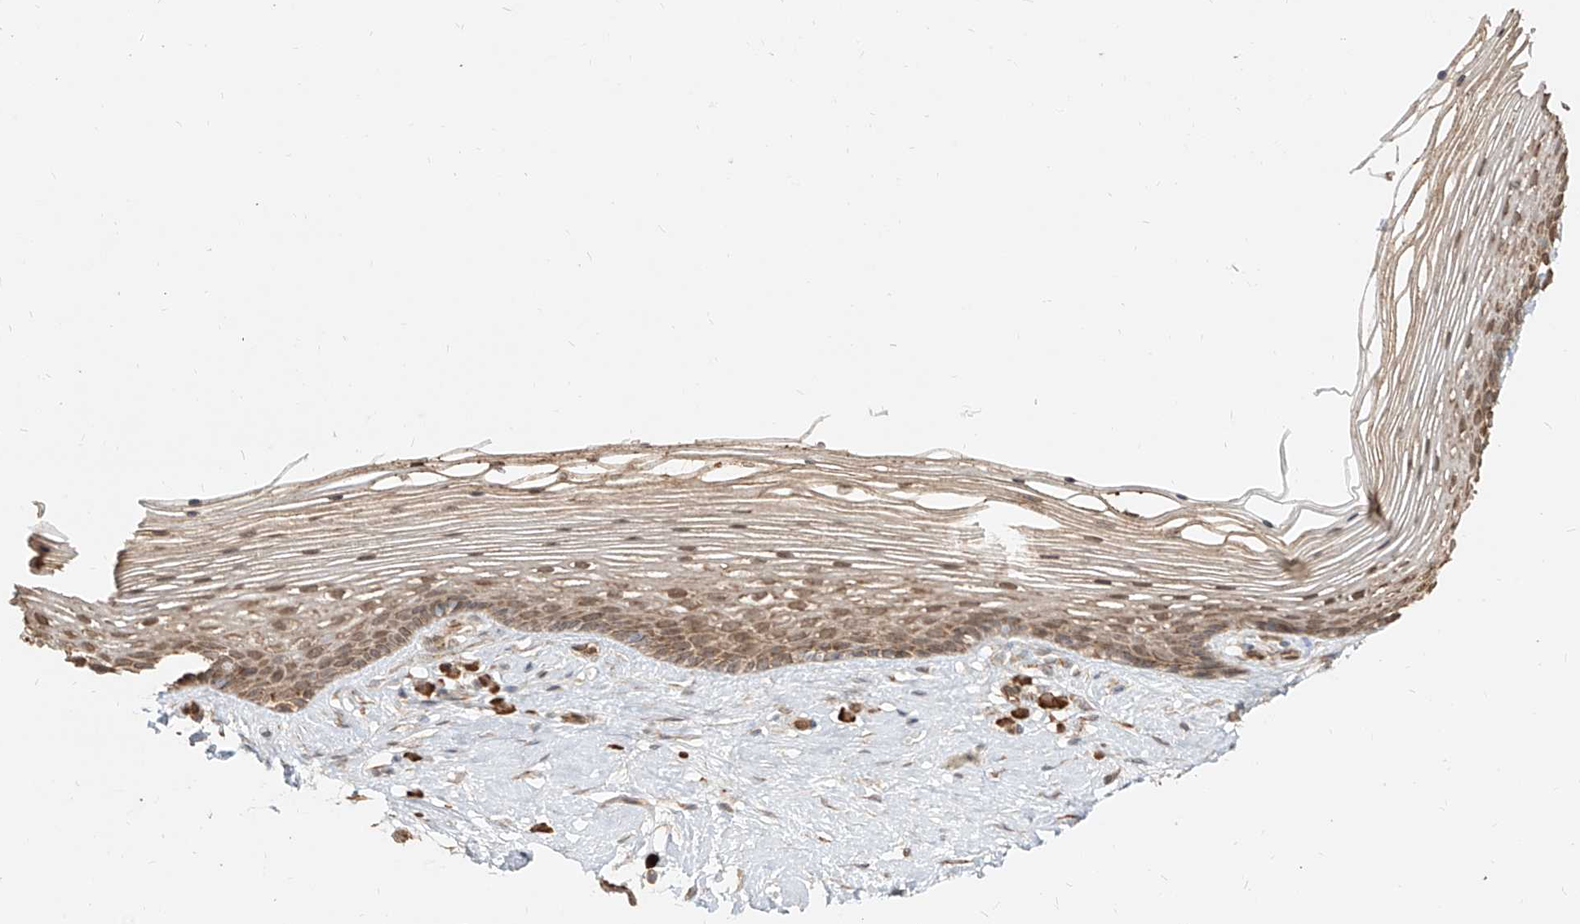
{"staining": {"intensity": "moderate", "quantity": ">75%", "location": "cytoplasmic/membranous"}, "tissue": "vagina", "cell_type": "Squamous epithelial cells", "image_type": "normal", "snomed": [{"axis": "morphology", "description": "Normal tissue, NOS"}, {"axis": "topography", "description": "Vagina"}], "caption": "This is a histology image of IHC staining of benign vagina, which shows moderate expression in the cytoplasmic/membranous of squamous epithelial cells.", "gene": "UBE2K", "patient": {"sex": "female", "age": 46}}